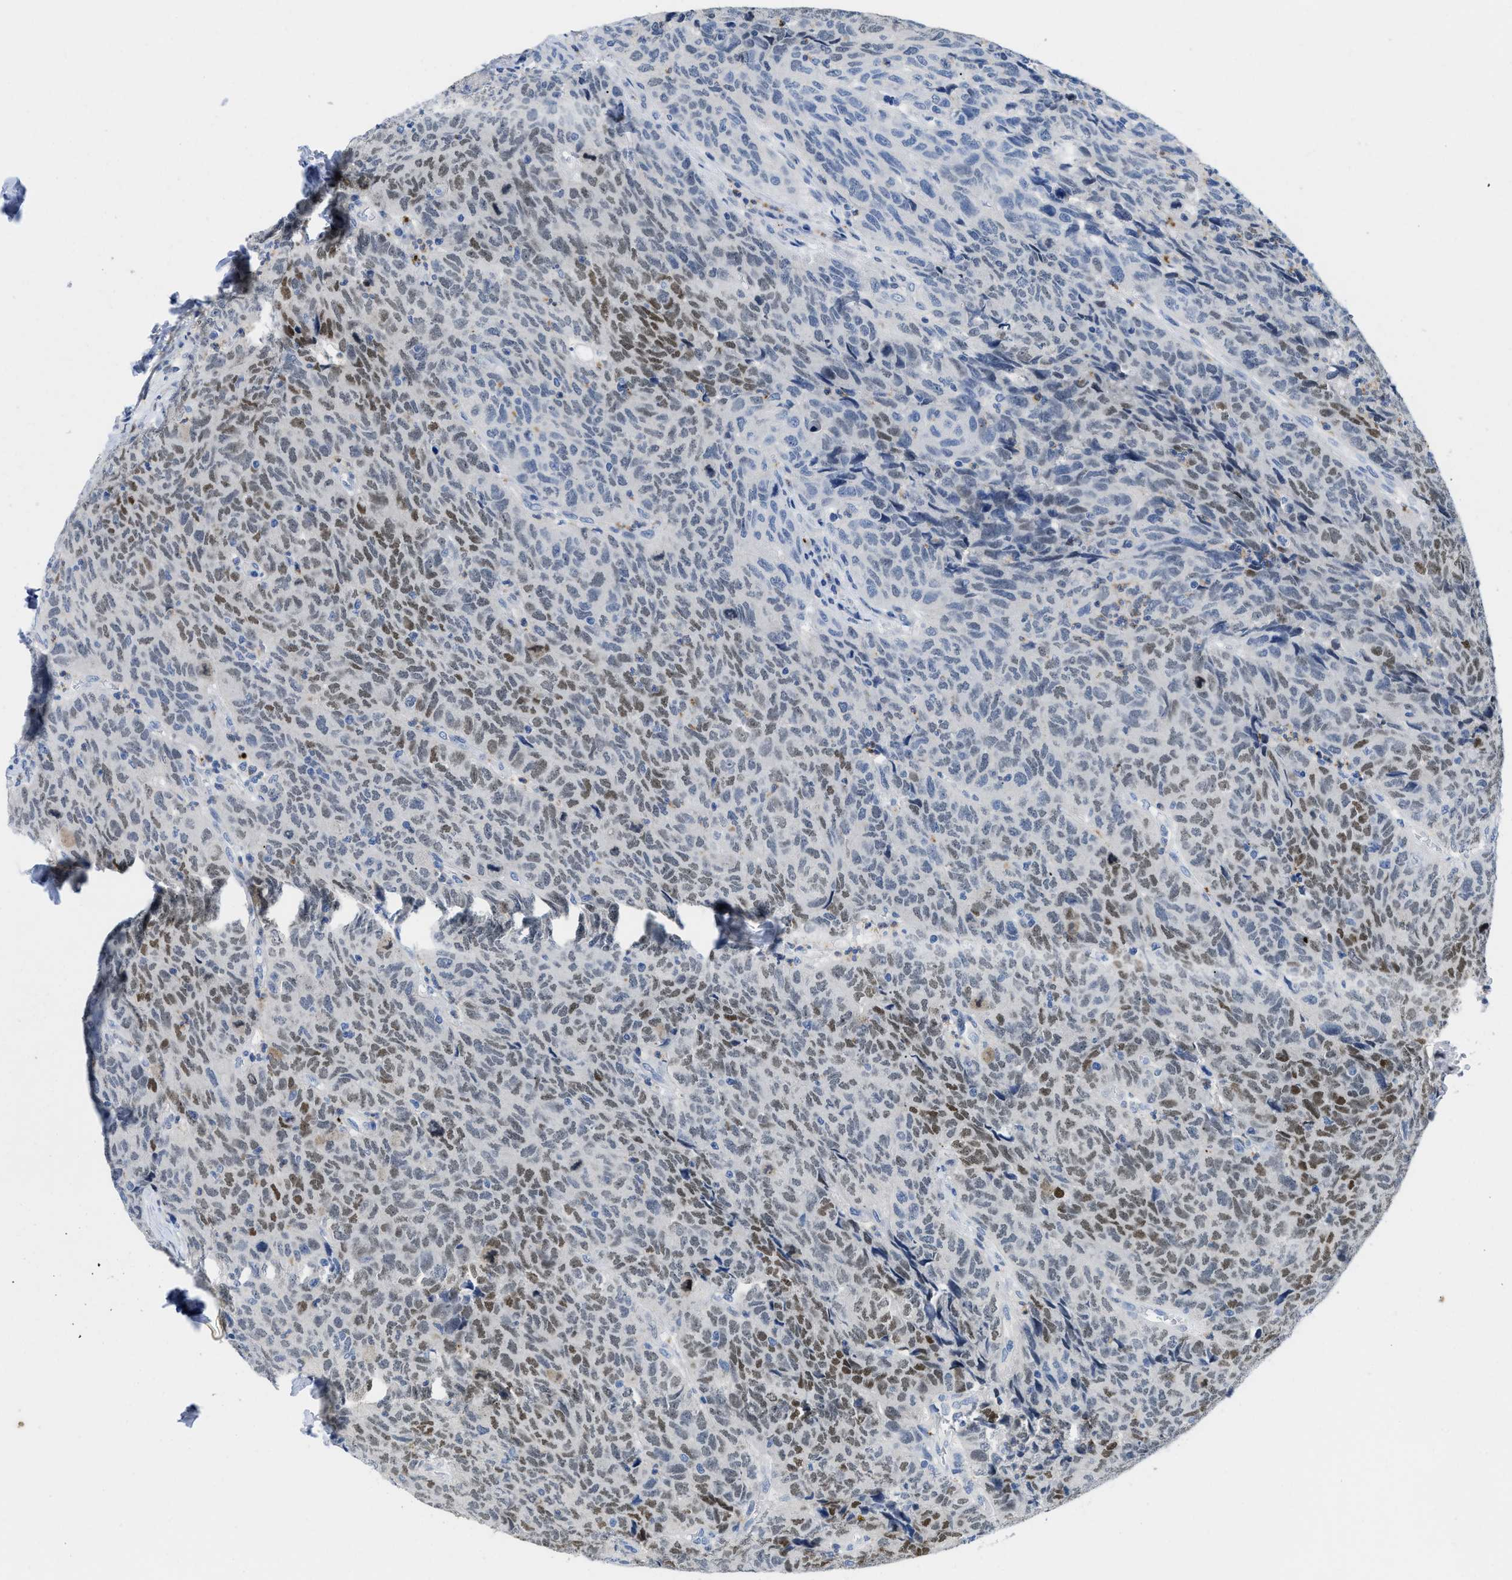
{"staining": {"intensity": "moderate", "quantity": "25%-75%", "location": "nuclear"}, "tissue": "head and neck cancer", "cell_type": "Tumor cells", "image_type": "cancer", "snomed": [{"axis": "morphology", "description": "Squamous cell carcinoma, NOS"}, {"axis": "topography", "description": "Head-Neck"}], "caption": "Moderate nuclear expression is appreciated in about 25%-75% of tumor cells in head and neck squamous cell carcinoma.", "gene": "NFIX", "patient": {"sex": "male", "age": 66}}